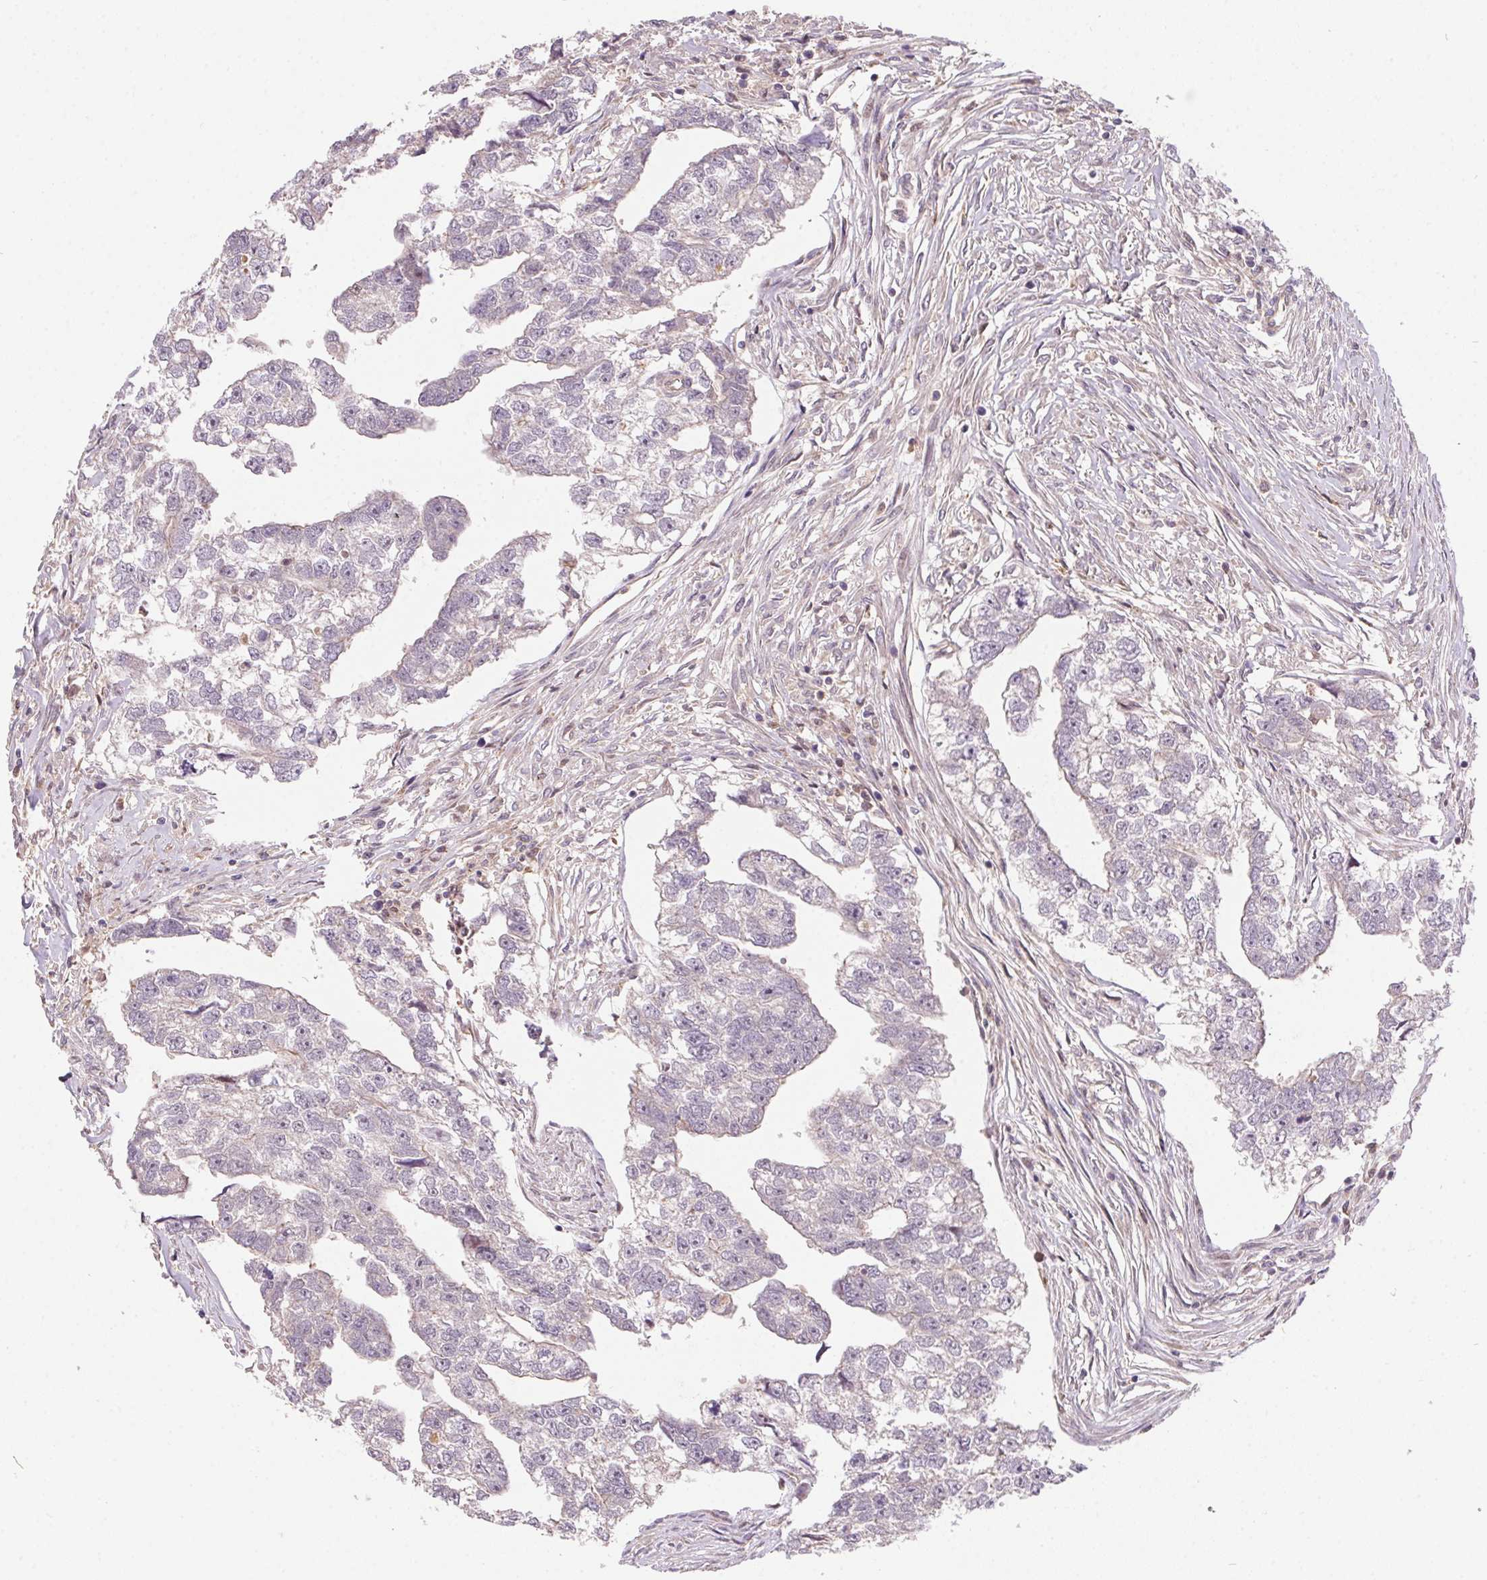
{"staining": {"intensity": "negative", "quantity": "none", "location": "none"}, "tissue": "testis cancer", "cell_type": "Tumor cells", "image_type": "cancer", "snomed": [{"axis": "morphology", "description": "Carcinoma, Embryonal, NOS"}, {"axis": "morphology", "description": "Teratoma, malignant, NOS"}, {"axis": "topography", "description": "Testis"}], "caption": "Tumor cells are negative for protein expression in human teratoma (malignant) (testis).", "gene": "NUDT16", "patient": {"sex": "male", "age": 44}}